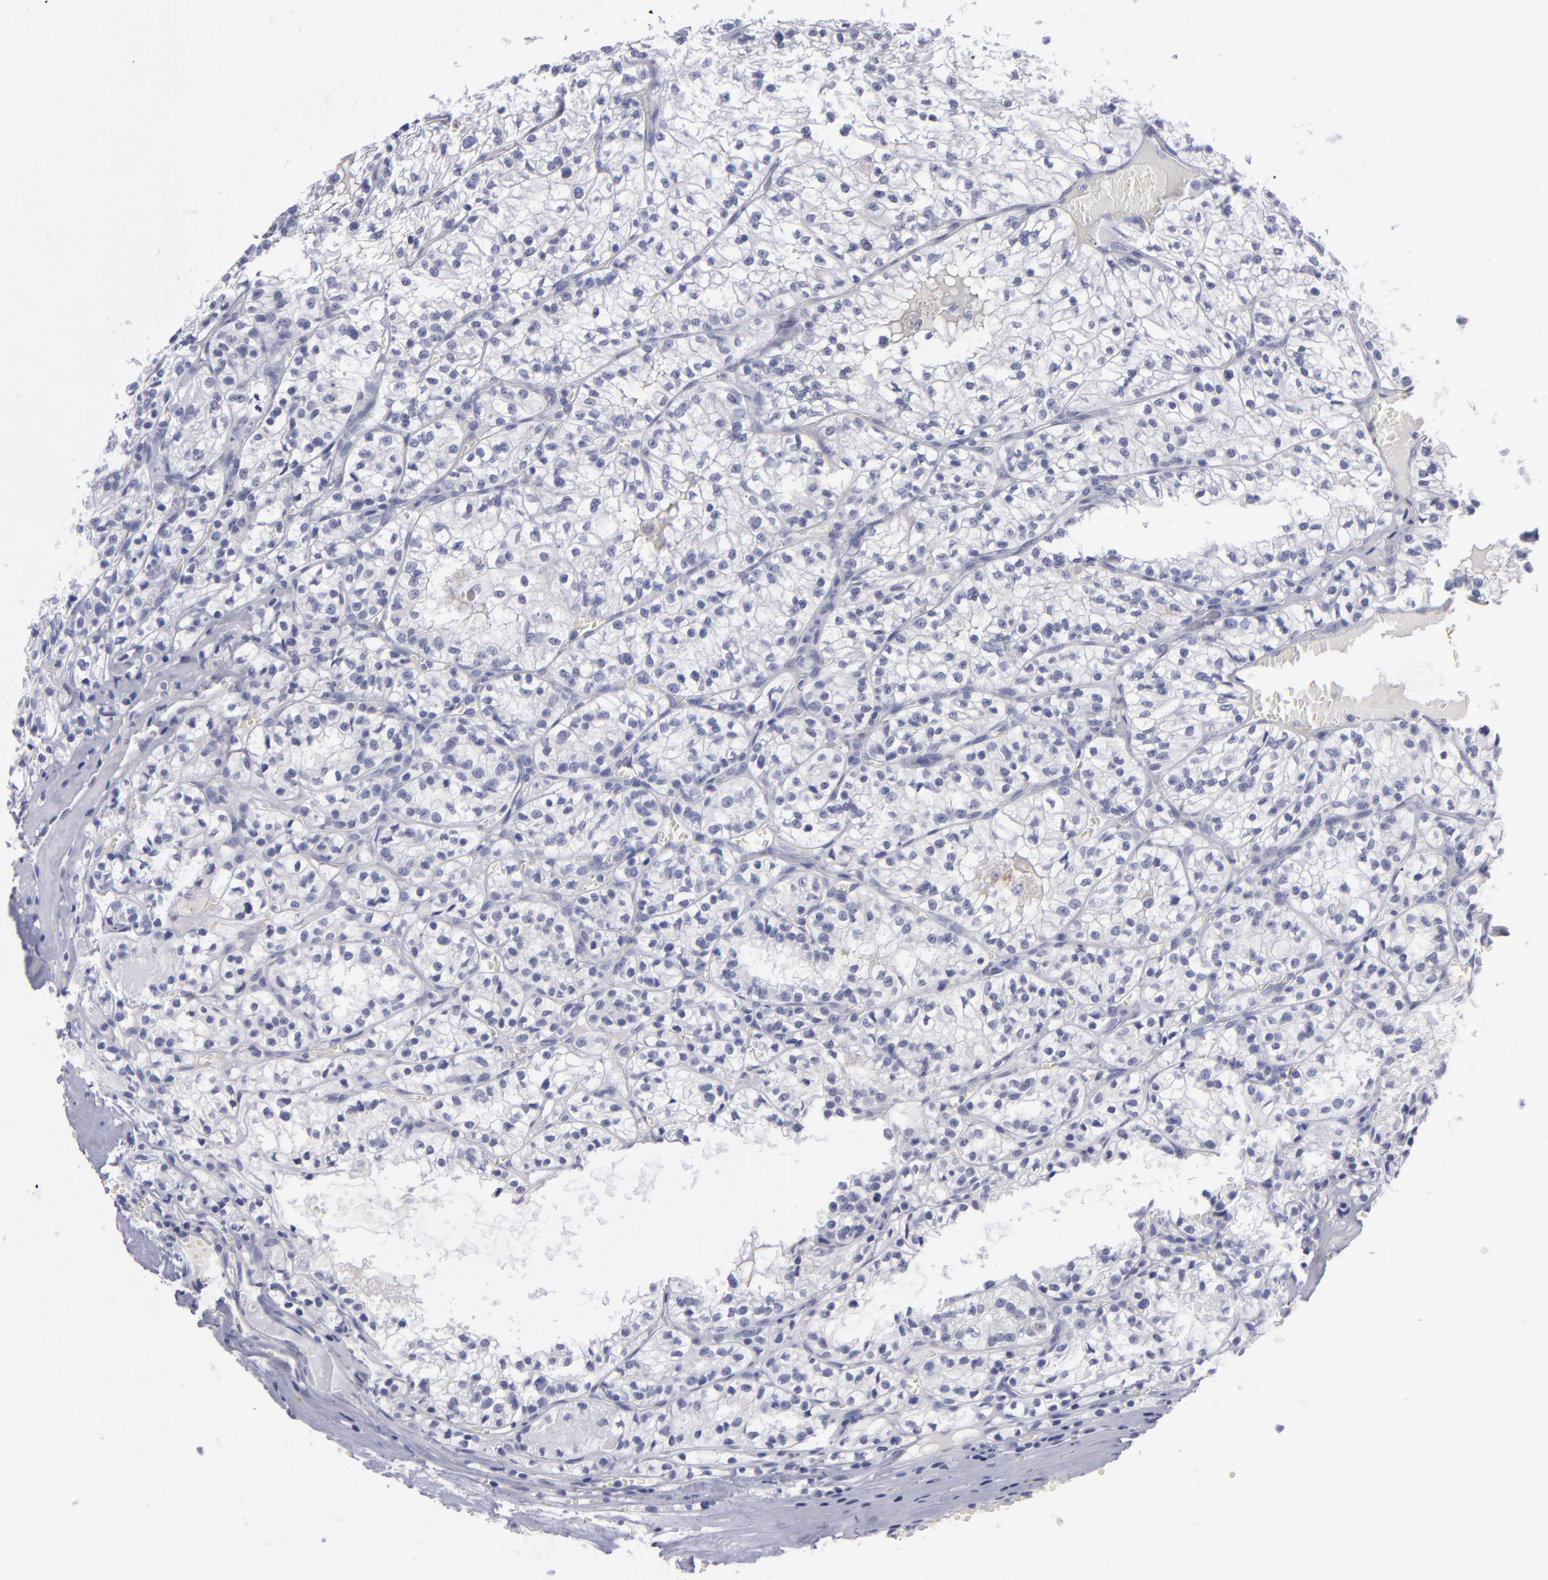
{"staining": {"intensity": "negative", "quantity": "none", "location": "none"}, "tissue": "renal cancer", "cell_type": "Tumor cells", "image_type": "cancer", "snomed": [{"axis": "morphology", "description": "Adenocarcinoma, NOS"}, {"axis": "topography", "description": "Kidney"}], "caption": "Tumor cells are negative for protein expression in human renal cancer.", "gene": "ITGB4", "patient": {"sex": "male", "age": 61}}